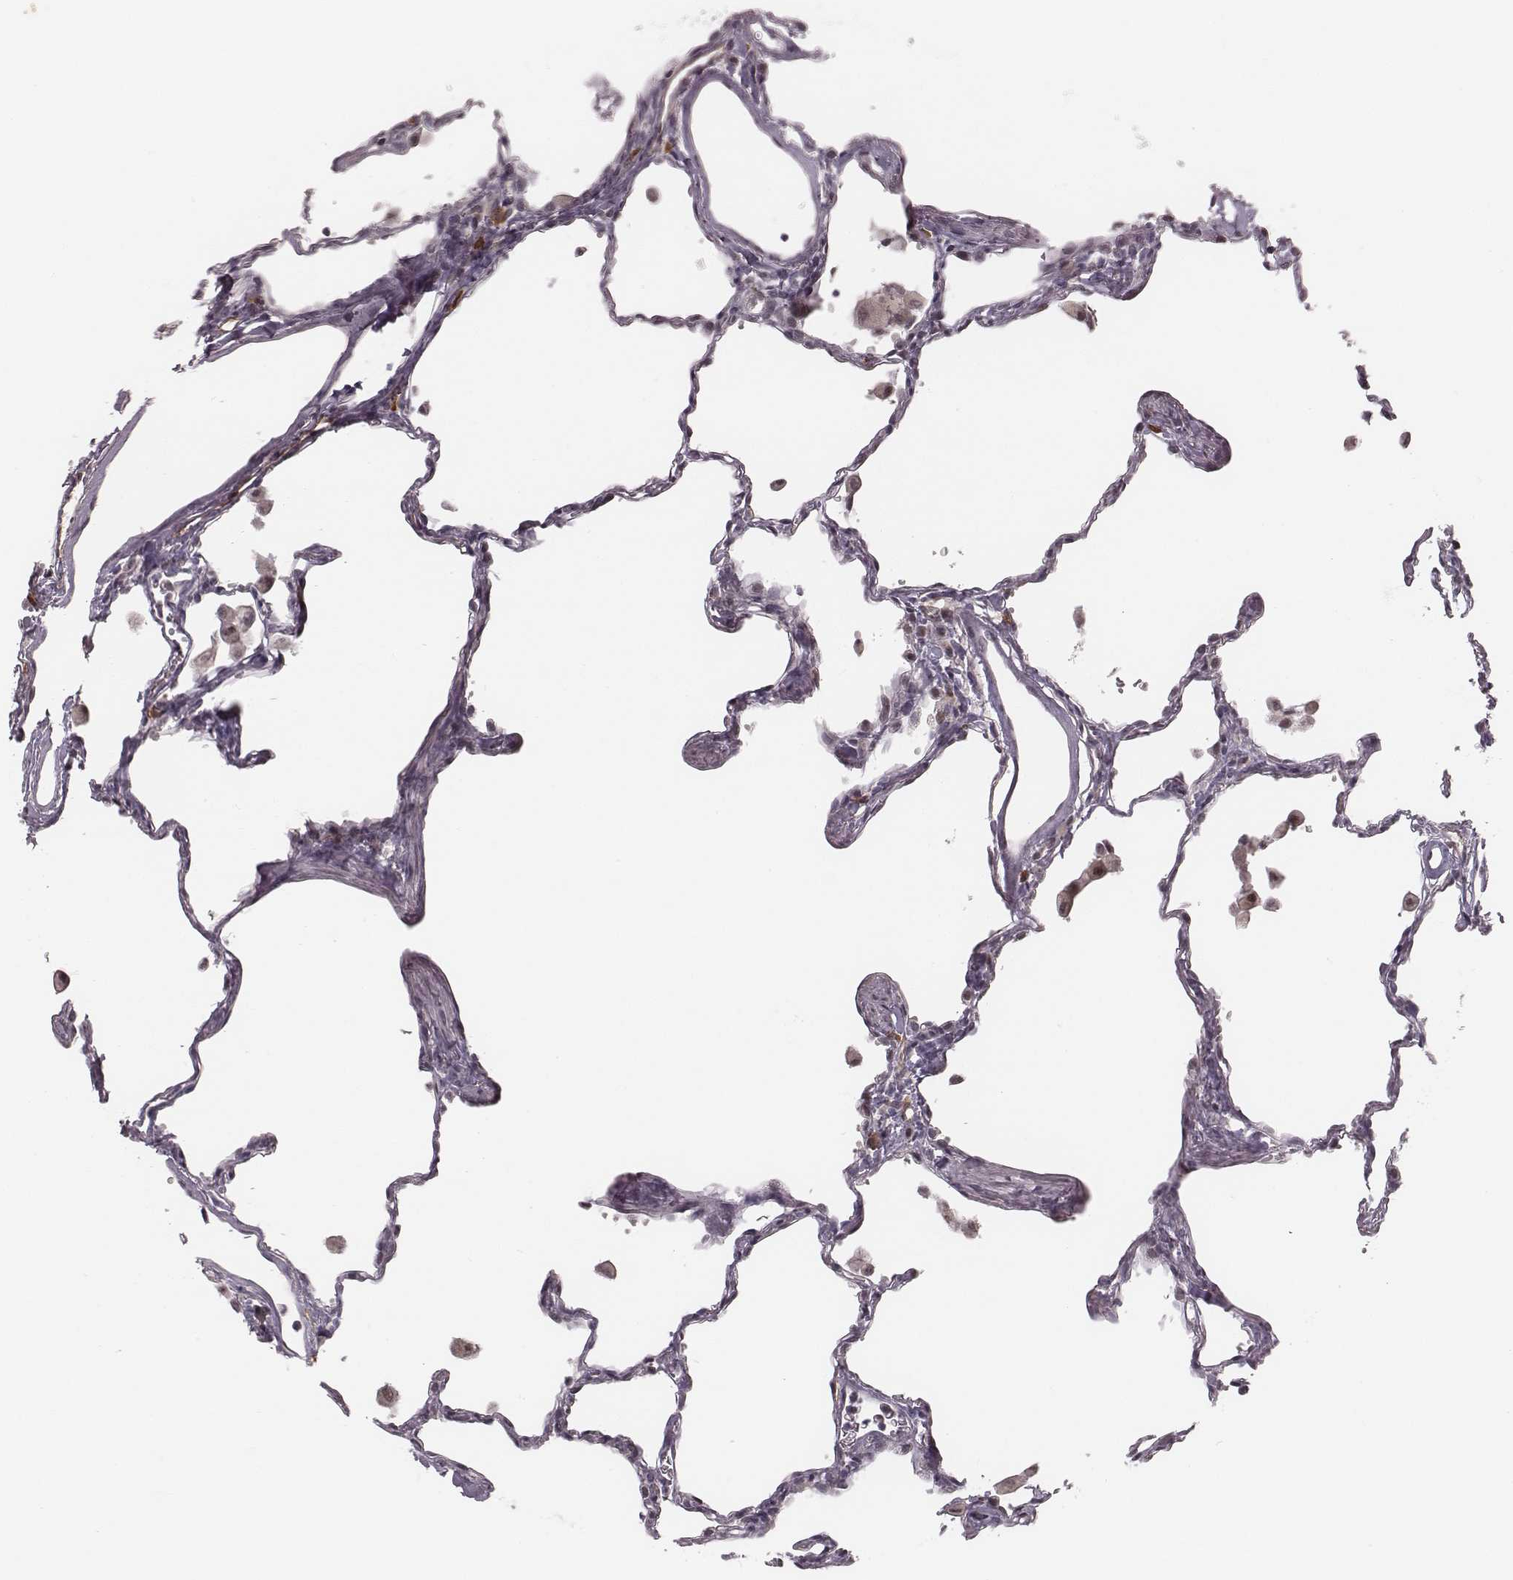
{"staining": {"intensity": "negative", "quantity": "none", "location": "none"}, "tissue": "lung", "cell_type": "Alveolar cells", "image_type": "normal", "snomed": [{"axis": "morphology", "description": "Normal tissue, NOS"}, {"axis": "topography", "description": "Lung"}], "caption": "DAB (3,3'-diaminobenzidine) immunohistochemical staining of unremarkable lung demonstrates no significant staining in alveolar cells. (DAB (3,3'-diaminobenzidine) IHC visualized using brightfield microscopy, high magnification).", "gene": "RPGRIP1", "patient": {"sex": "female", "age": 47}}